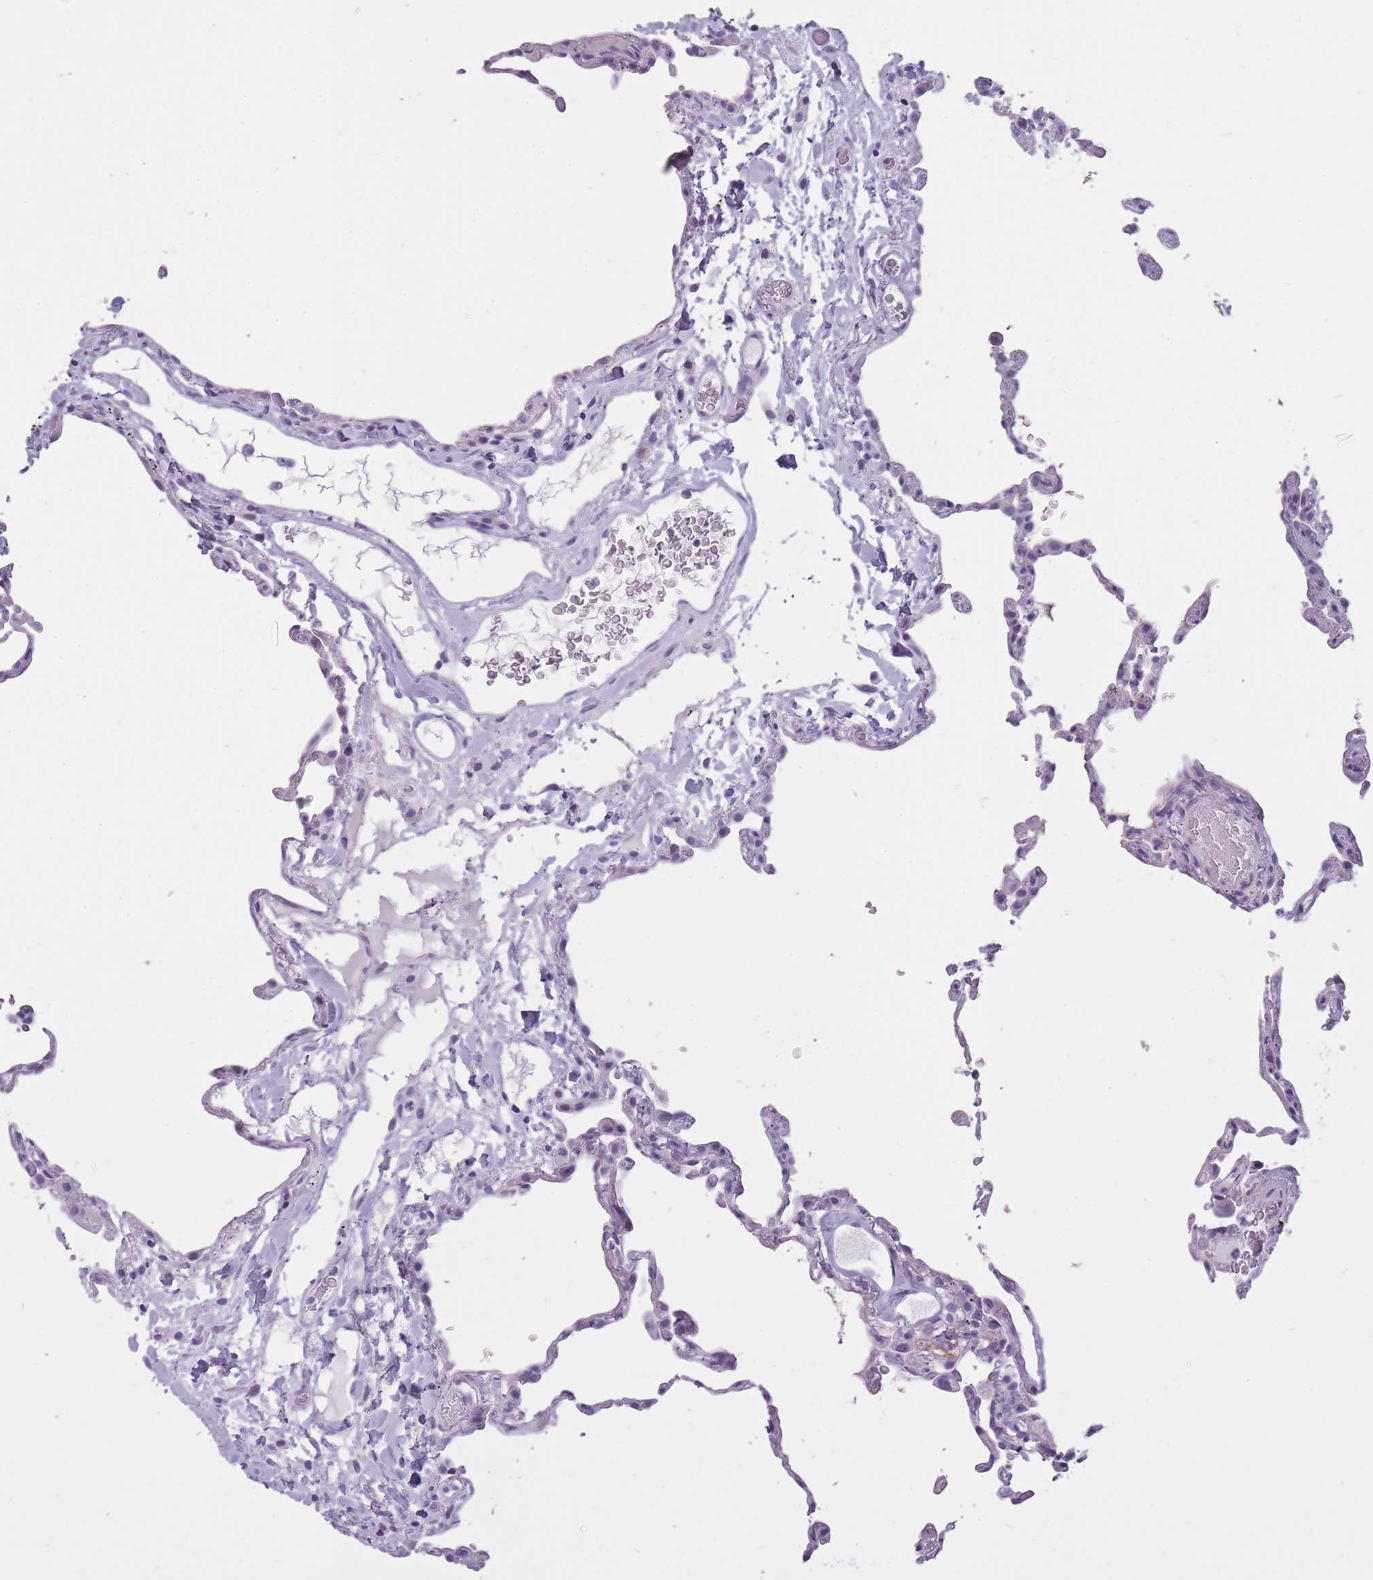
{"staining": {"intensity": "negative", "quantity": "none", "location": "none"}, "tissue": "lung", "cell_type": "Alveolar cells", "image_type": "normal", "snomed": [{"axis": "morphology", "description": "Normal tissue, NOS"}, {"axis": "topography", "description": "Lung"}], "caption": "This histopathology image is of normal lung stained with immunohistochemistry (IHC) to label a protein in brown with the nuclei are counter-stained blue. There is no staining in alveolar cells.", "gene": "GOLGA6A", "patient": {"sex": "female", "age": 57}}